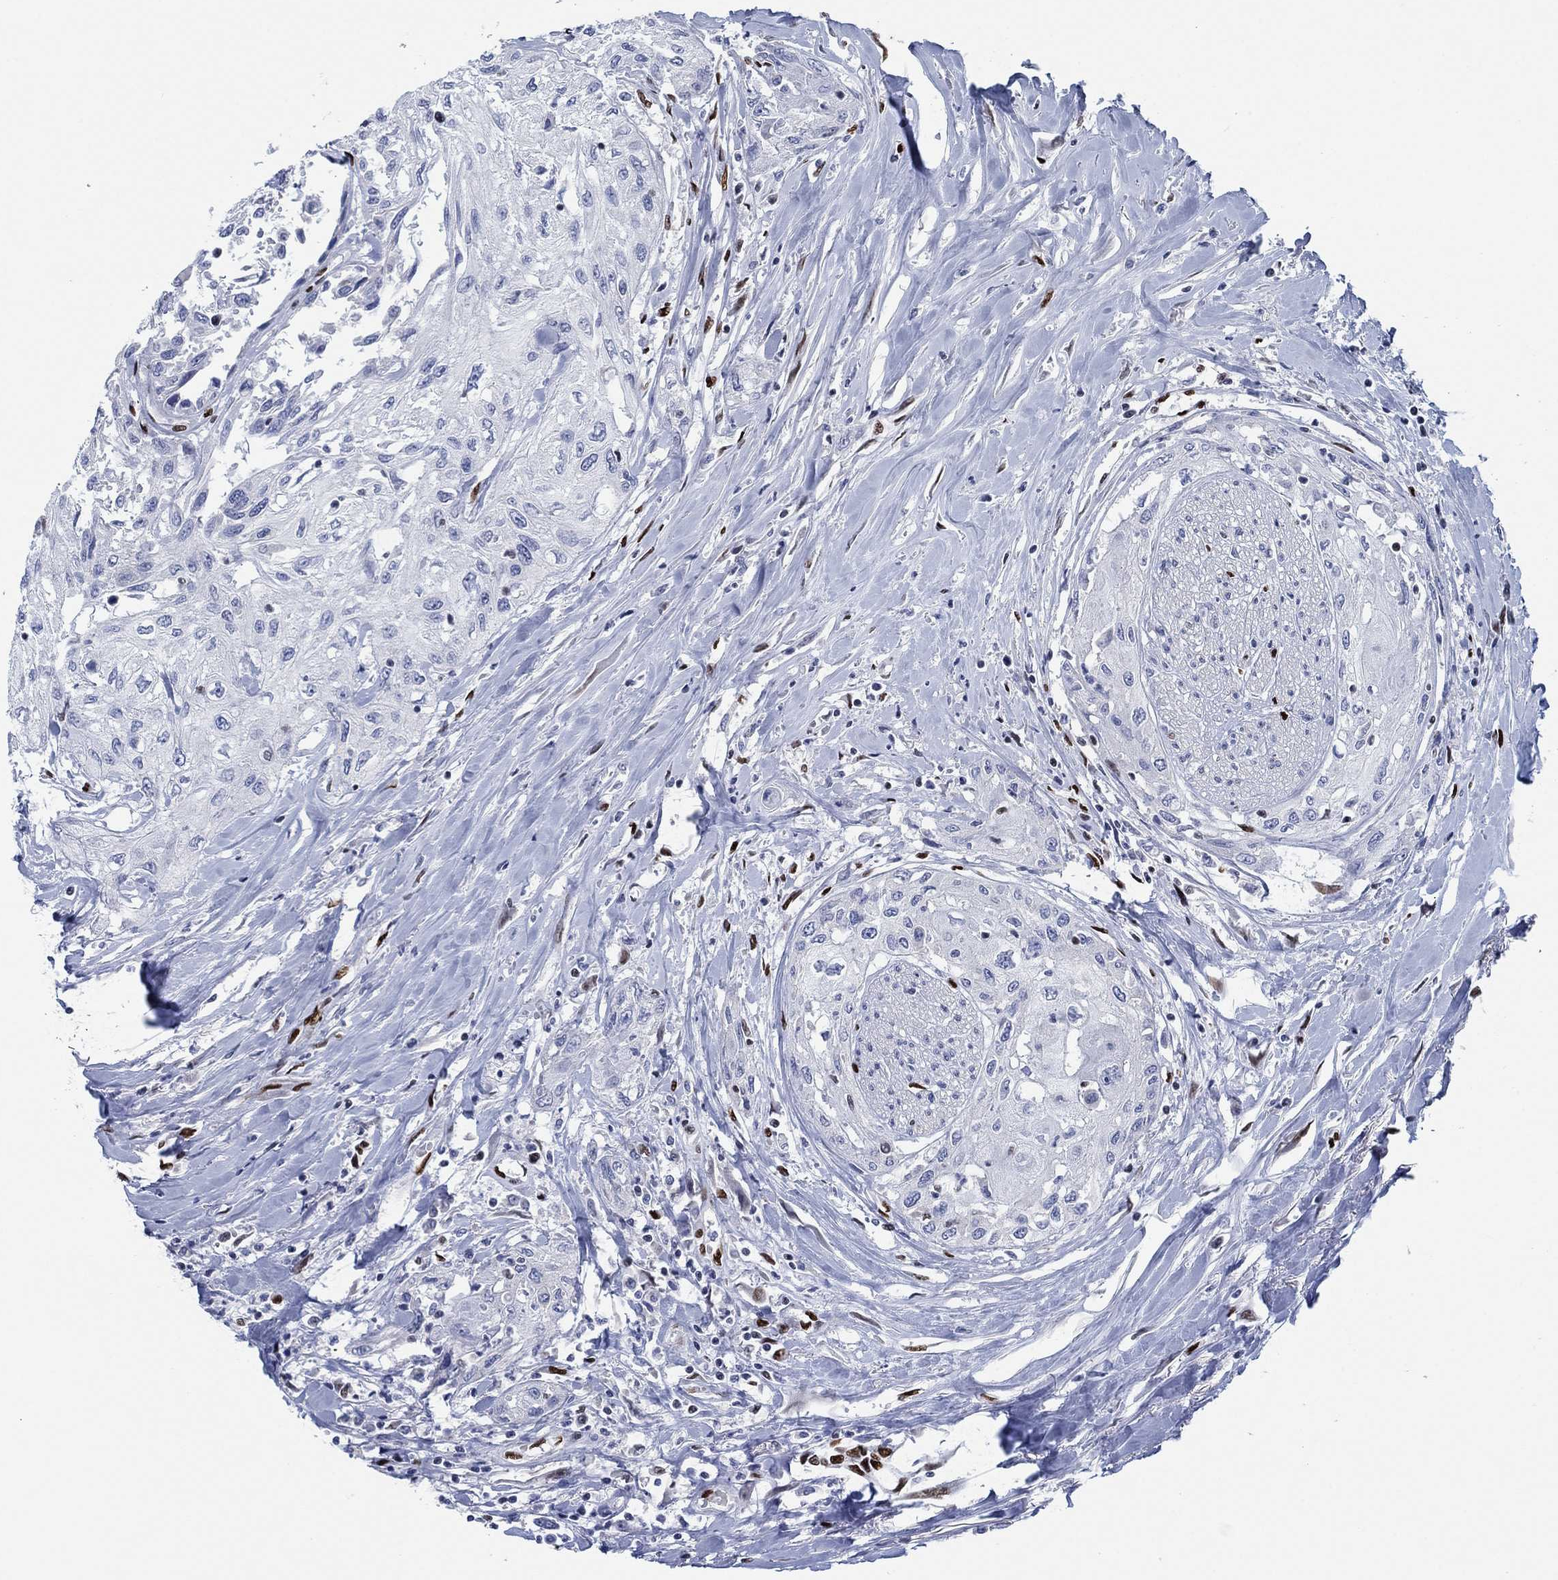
{"staining": {"intensity": "negative", "quantity": "none", "location": "none"}, "tissue": "head and neck cancer", "cell_type": "Tumor cells", "image_type": "cancer", "snomed": [{"axis": "morphology", "description": "Normal tissue, NOS"}, {"axis": "morphology", "description": "Squamous cell carcinoma, NOS"}, {"axis": "topography", "description": "Oral tissue"}, {"axis": "topography", "description": "Peripheral nerve tissue"}, {"axis": "topography", "description": "Head-Neck"}], "caption": "Immunohistochemistry of human squamous cell carcinoma (head and neck) exhibits no staining in tumor cells. (DAB immunohistochemistry (IHC) visualized using brightfield microscopy, high magnification).", "gene": "ZEB1", "patient": {"sex": "female", "age": 59}}